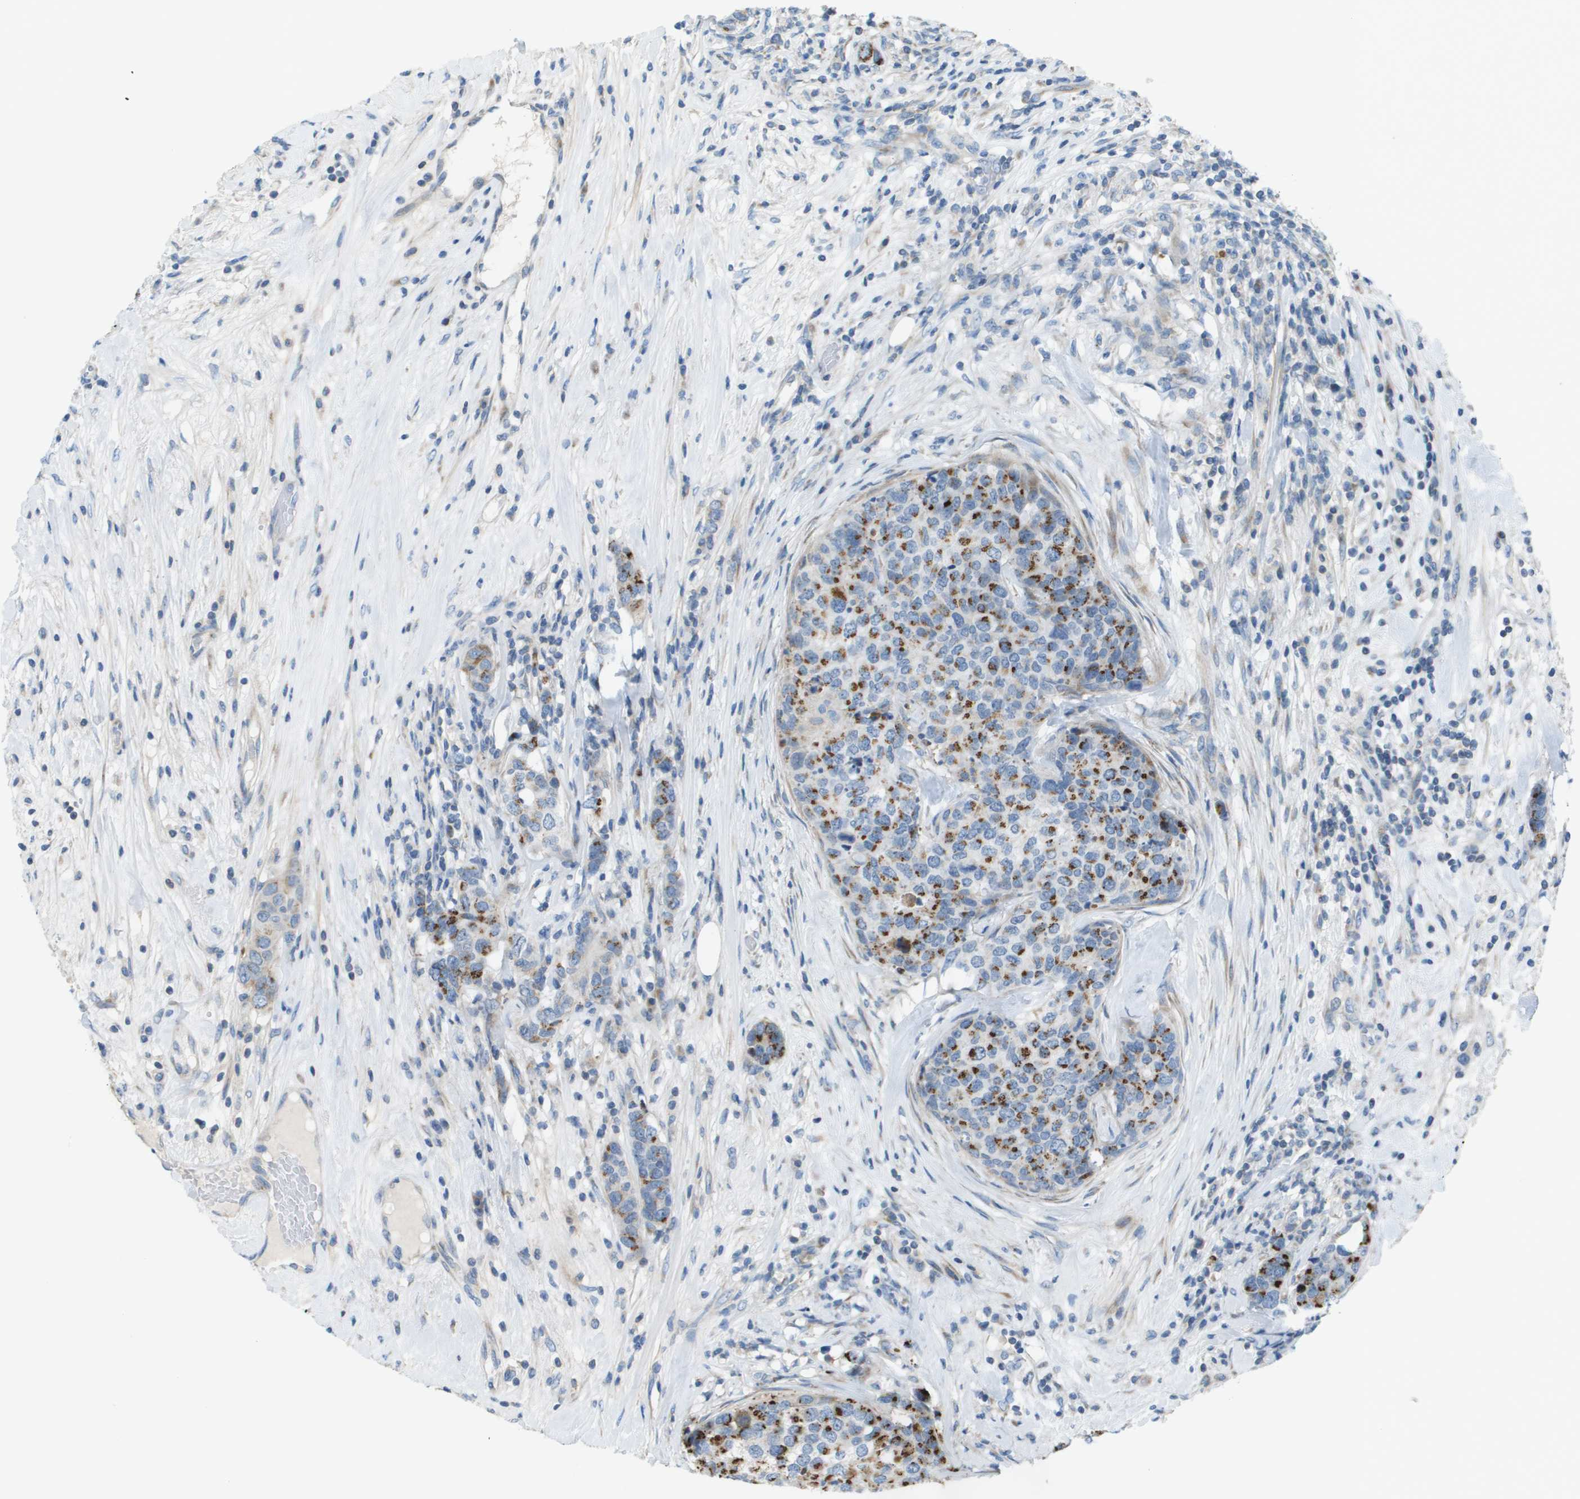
{"staining": {"intensity": "strong", "quantity": "<25%", "location": "cytoplasmic/membranous"}, "tissue": "breast cancer", "cell_type": "Tumor cells", "image_type": "cancer", "snomed": [{"axis": "morphology", "description": "Lobular carcinoma"}, {"axis": "topography", "description": "Breast"}], "caption": "Strong cytoplasmic/membranous protein positivity is seen in about <25% of tumor cells in breast cancer (lobular carcinoma).", "gene": "GALNT6", "patient": {"sex": "female", "age": 59}}